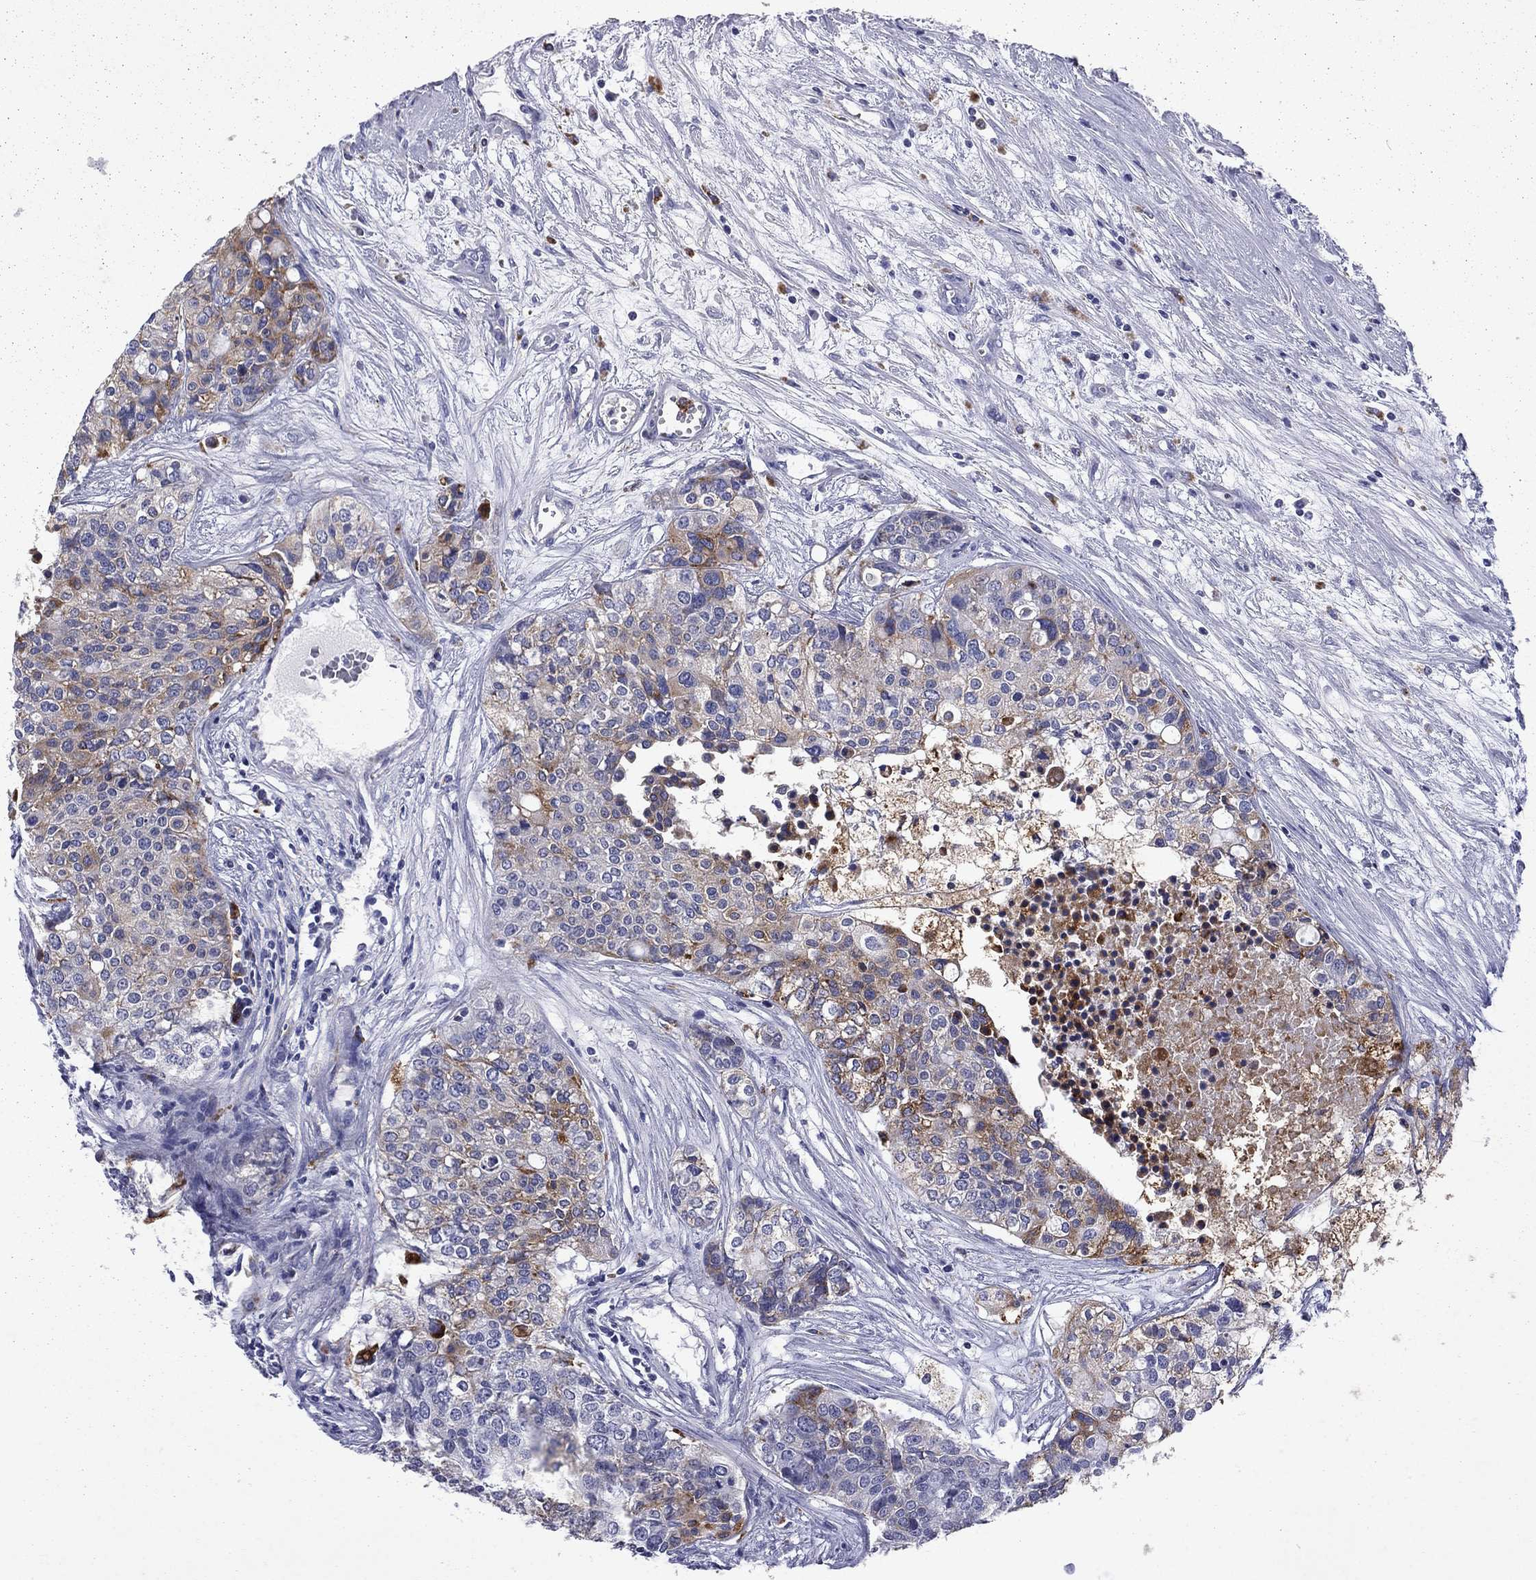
{"staining": {"intensity": "moderate", "quantity": "<25%", "location": "cytoplasmic/membranous"}, "tissue": "carcinoid", "cell_type": "Tumor cells", "image_type": "cancer", "snomed": [{"axis": "morphology", "description": "Carcinoid, malignant, NOS"}, {"axis": "topography", "description": "Colon"}], "caption": "This photomicrograph reveals immunohistochemistry staining of human carcinoid (malignant), with low moderate cytoplasmic/membranous staining in about <25% of tumor cells.", "gene": "MADCAM1", "patient": {"sex": "male", "age": 81}}